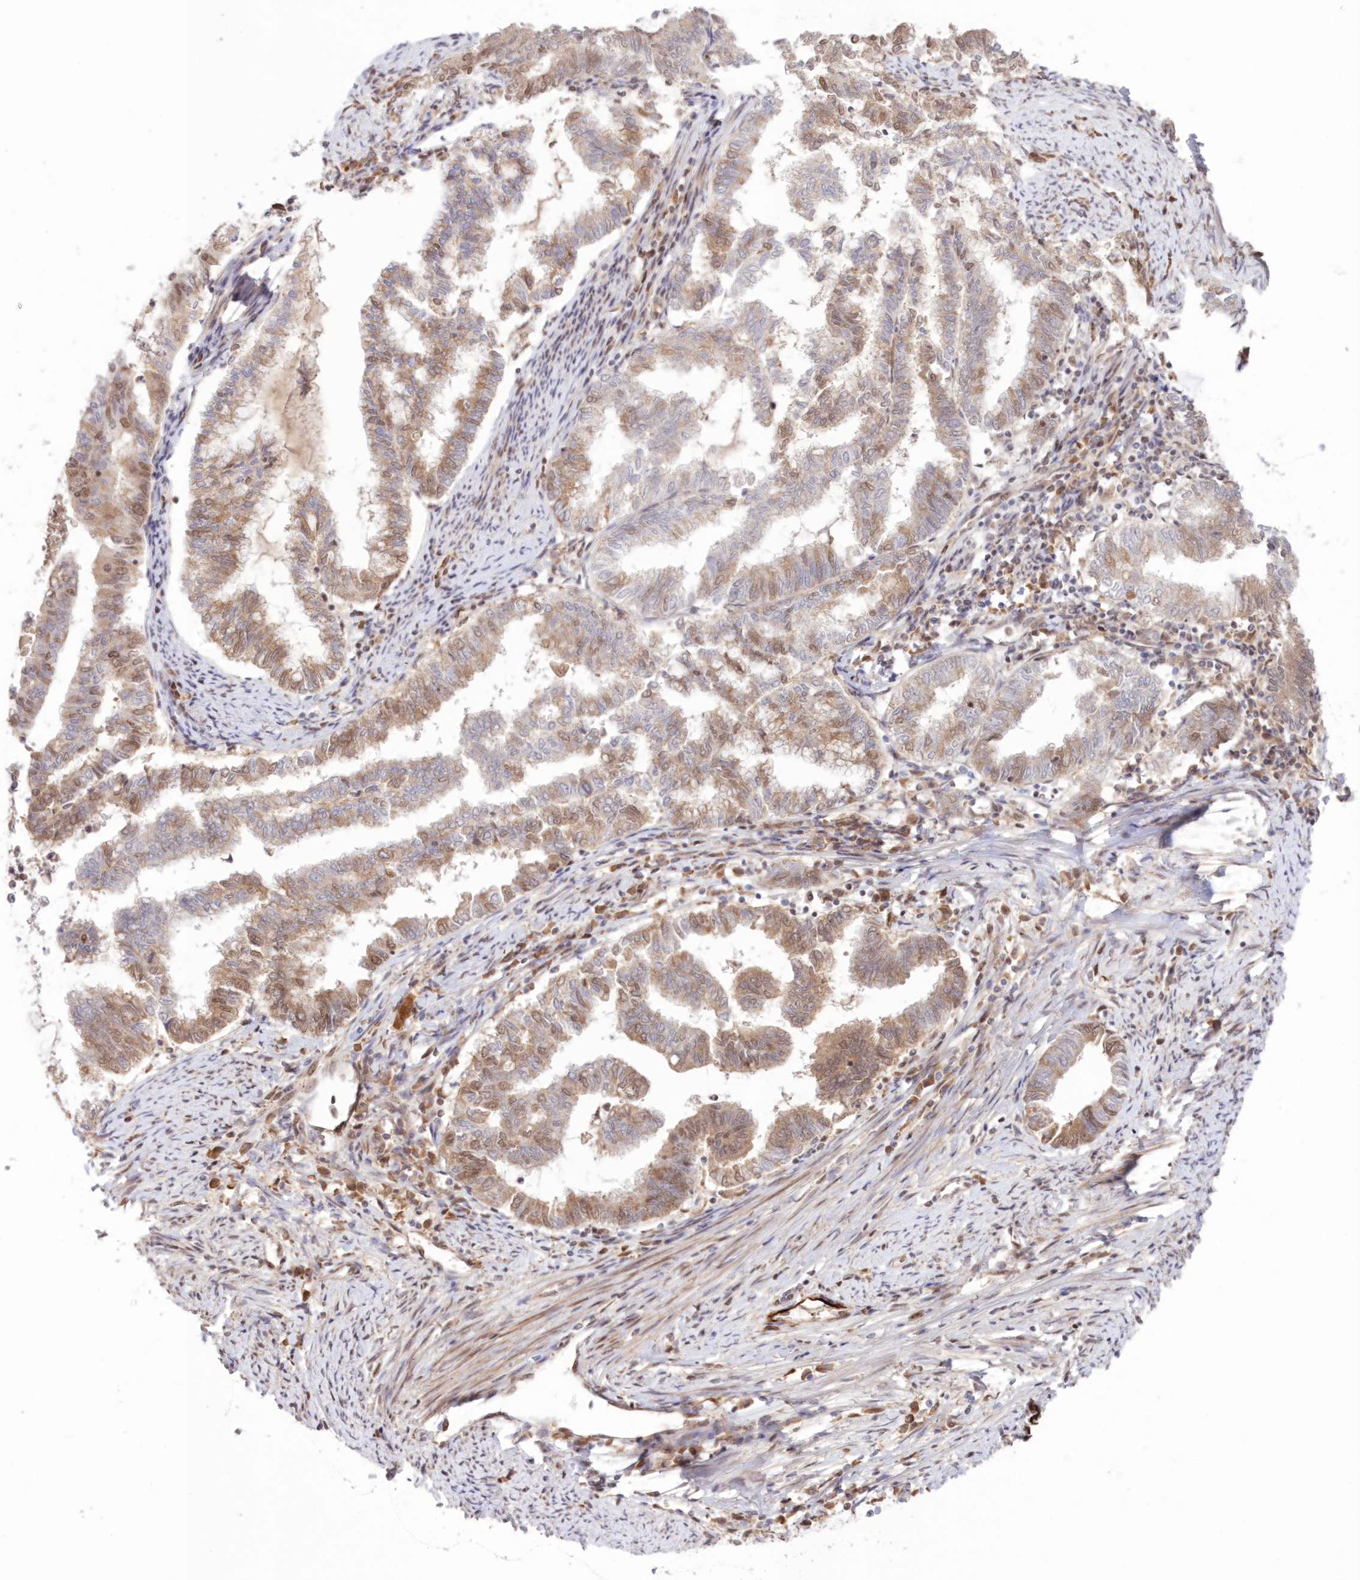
{"staining": {"intensity": "moderate", "quantity": "25%-75%", "location": "cytoplasmic/membranous,nuclear"}, "tissue": "endometrial cancer", "cell_type": "Tumor cells", "image_type": "cancer", "snomed": [{"axis": "morphology", "description": "Adenocarcinoma, NOS"}, {"axis": "topography", "description": "Endometrium"}], "caption": "Protein expression analysis of endometrial adenocarcinoma shows moderate cytoplasmic/membranous and nuclear positivity in approximately 25%-75% of tumor cells. (DAB = brown stain, brightfield microscopy at high magnification).", "gene": "NOA1", "patient": {"sex": "female", "age": 79}}